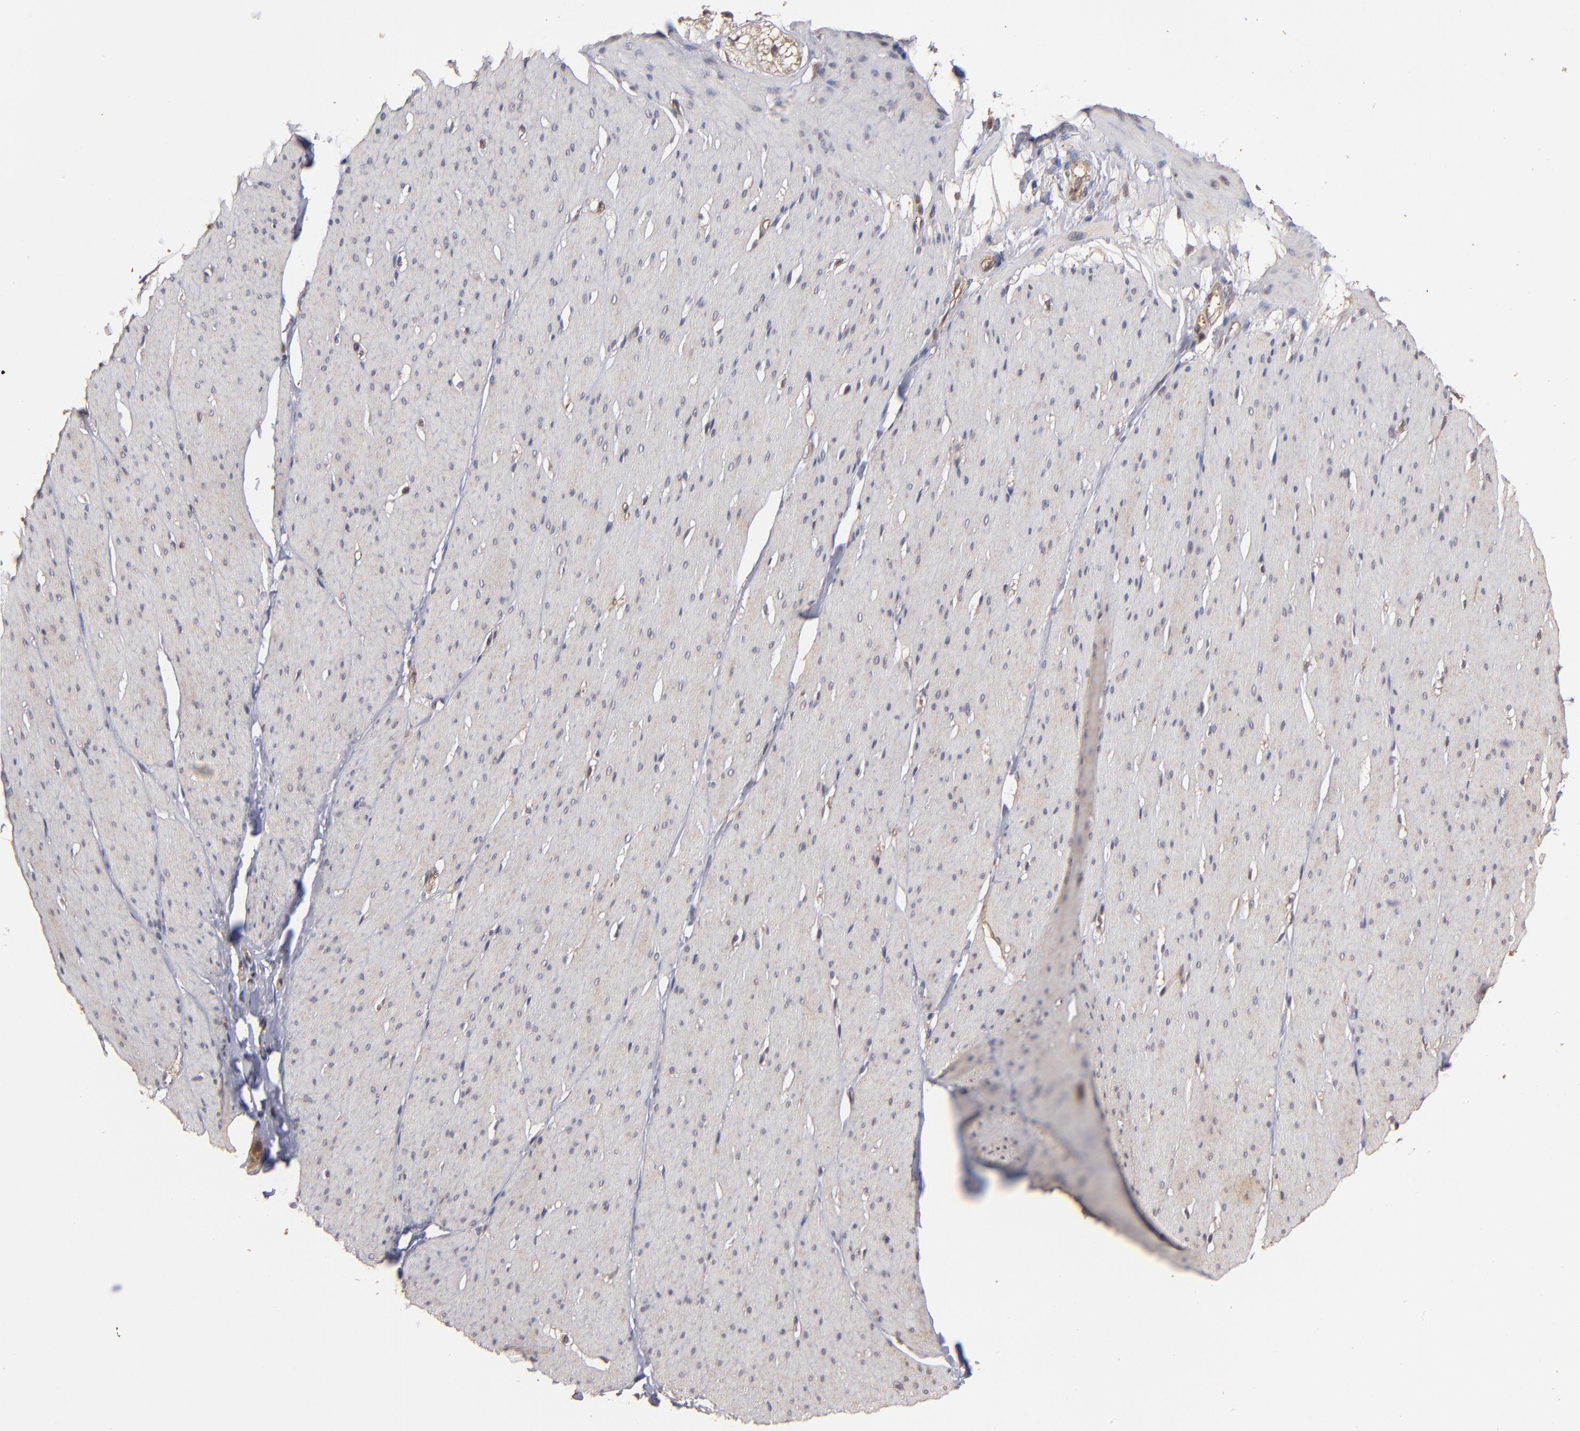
{"staining": {"intensity": "negative", "quantity": "none", "location": "none"}, "tissue": "smooth muscle", "cell_type": "Smooth muscle cells", "image_type": "normal", "snomed": [{"axis": "morphology", "description": "Normal tissue, NOS"}, {"axis": "topography", "description": "Smooth muscle"}, {"axis": "topography", "description": "Colon"}], "caption": "Immunohistochemical staining of benign human smooth muscle exhibits no significant positivity in smooth muscle cells. (Immunohistochemistry (ihc), brightfield microscopy, high magnification).", "gene": "BDKRB1", "patient": {"sex": "male", "age": 67}}